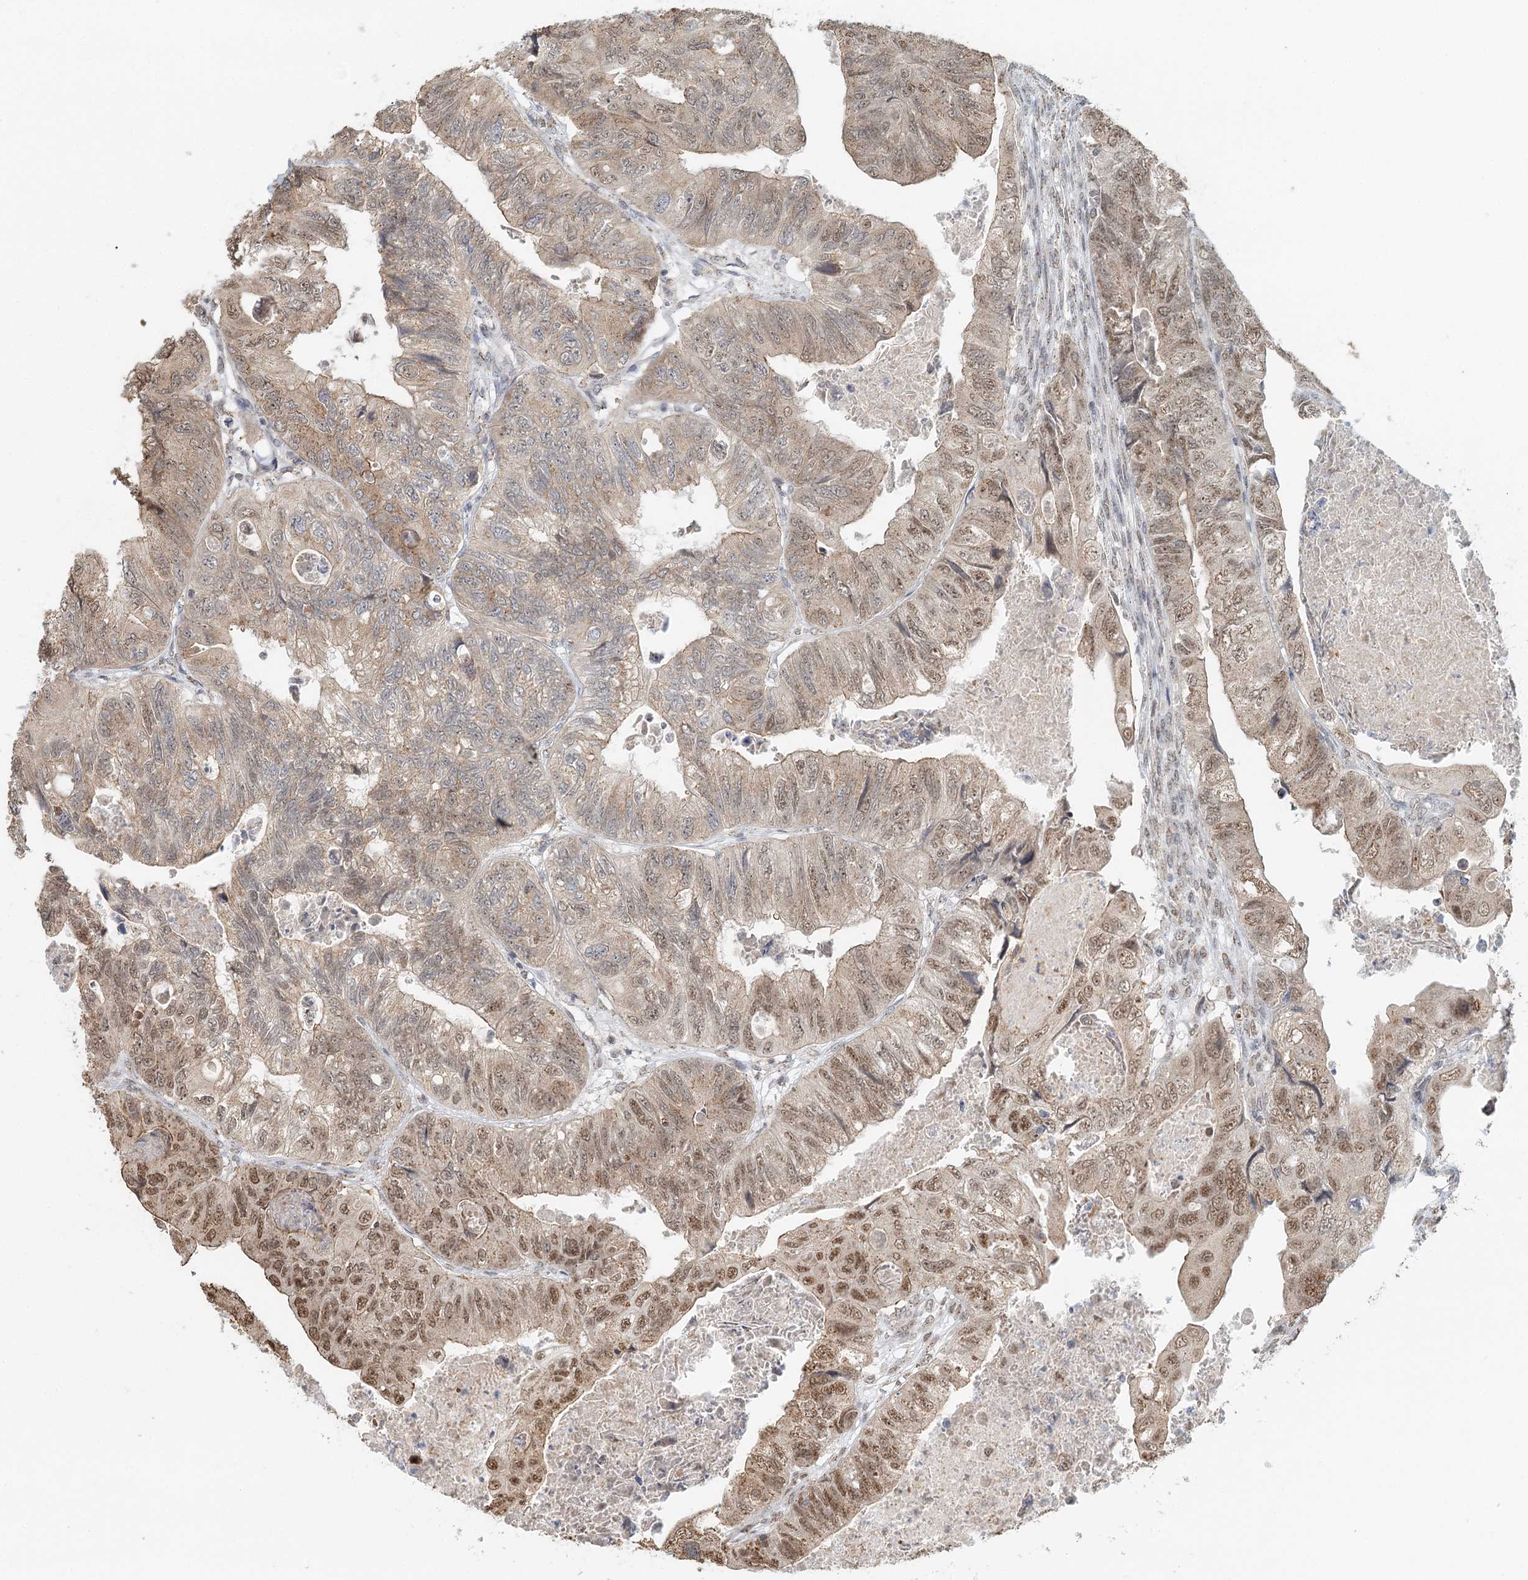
{"staining": {"intensity": "moderate", "quantity": "25%-75%", "location": "nuclear"}, "tissue": "colorectal cancer", "cell_type": "Tumor cells", "image_type": "cancer", "snomed": [{"axis": "morphology", "description": "Adenocarcinoma, NOS"}, {"axis": "topography", "description": "Rectum"}], "caption": "IHC of colorectal cancer displays medium levels of moderate nuclear positivity in approximately 25%-75% of tumor cells.", "gene": "GPALPP1", "patient": {"sex": "male", "age": 63}}